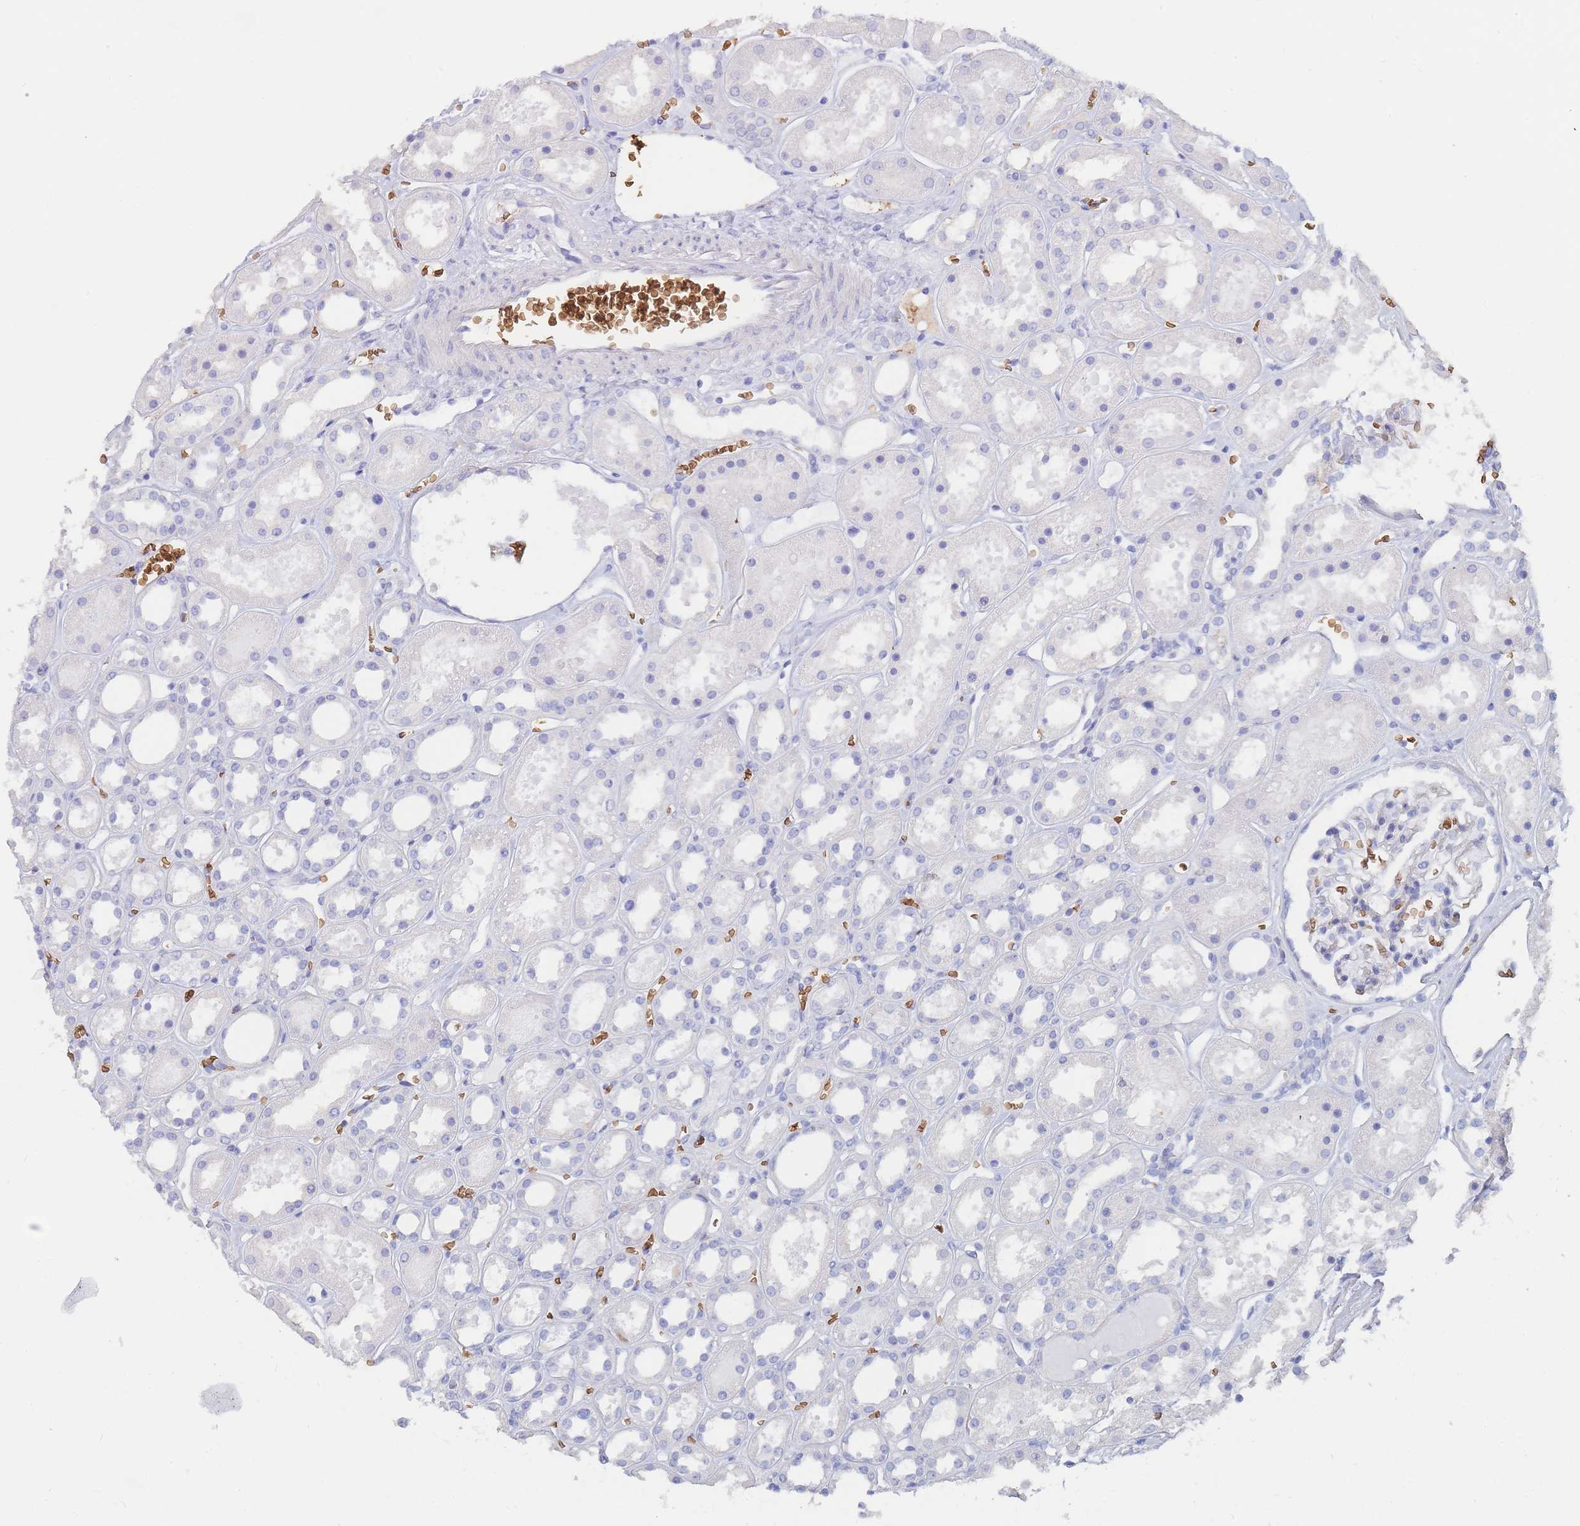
{"staining": {"intensity": "negative", "quantity": "none", "location": "none"}, "tissue": "kidney", "cell_type": "Cells in glomeruli", "image_type": "normal", "snomed": [{"axis": "morphology", "description": "Normal tissue, NOS"}, {"axis": "topography", "description": "Kidney"}], "caption": "This is an immunohistochemistry histopathology image of normal human kidney. There is no positivity in cells in glomeruli.", "gene": "SLC2A1", "patient": {"sex": "female", "age": 41}}